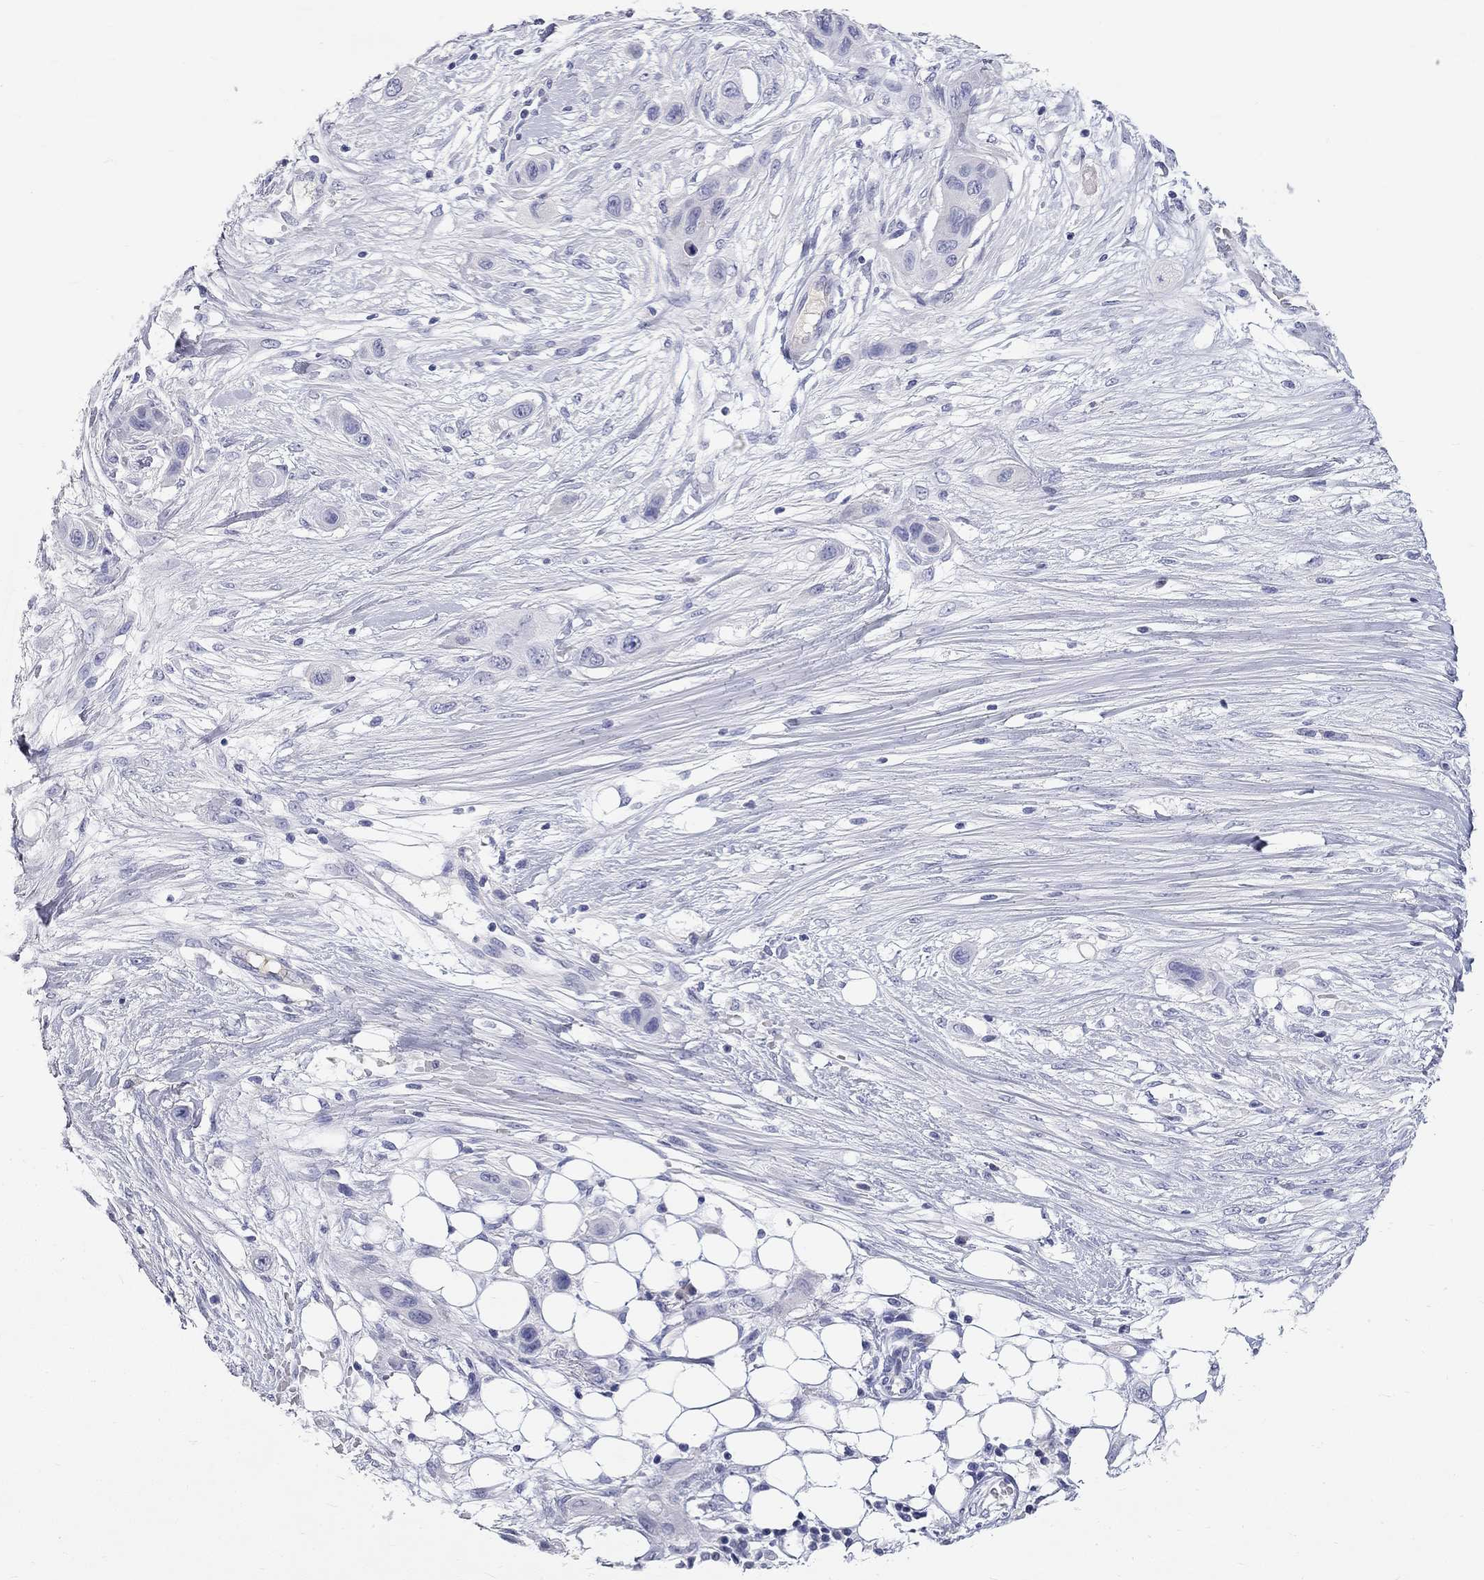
{"staining": {"intensity": "negative", "quantity": "none", "location": "none"}, "tissue": "skin cancer", "cell_type": "Tumor cells", "image_type": "cancer", "snomed": [{"axis": "morphology", "description": "Squamous cell carcinoma, NOS"}, {"axis": "topography", "description": "Skin"}], "caption": "Immunohistochemistry photomicrograph of neoplastic tissue: human skin cancer stained with DAB (3,3'-diaminobenzidine) demonstrates no significant protein expression in tumor cells.", "gene": "PHOX2B", "patient": {"sex": "male", "age": 79}}